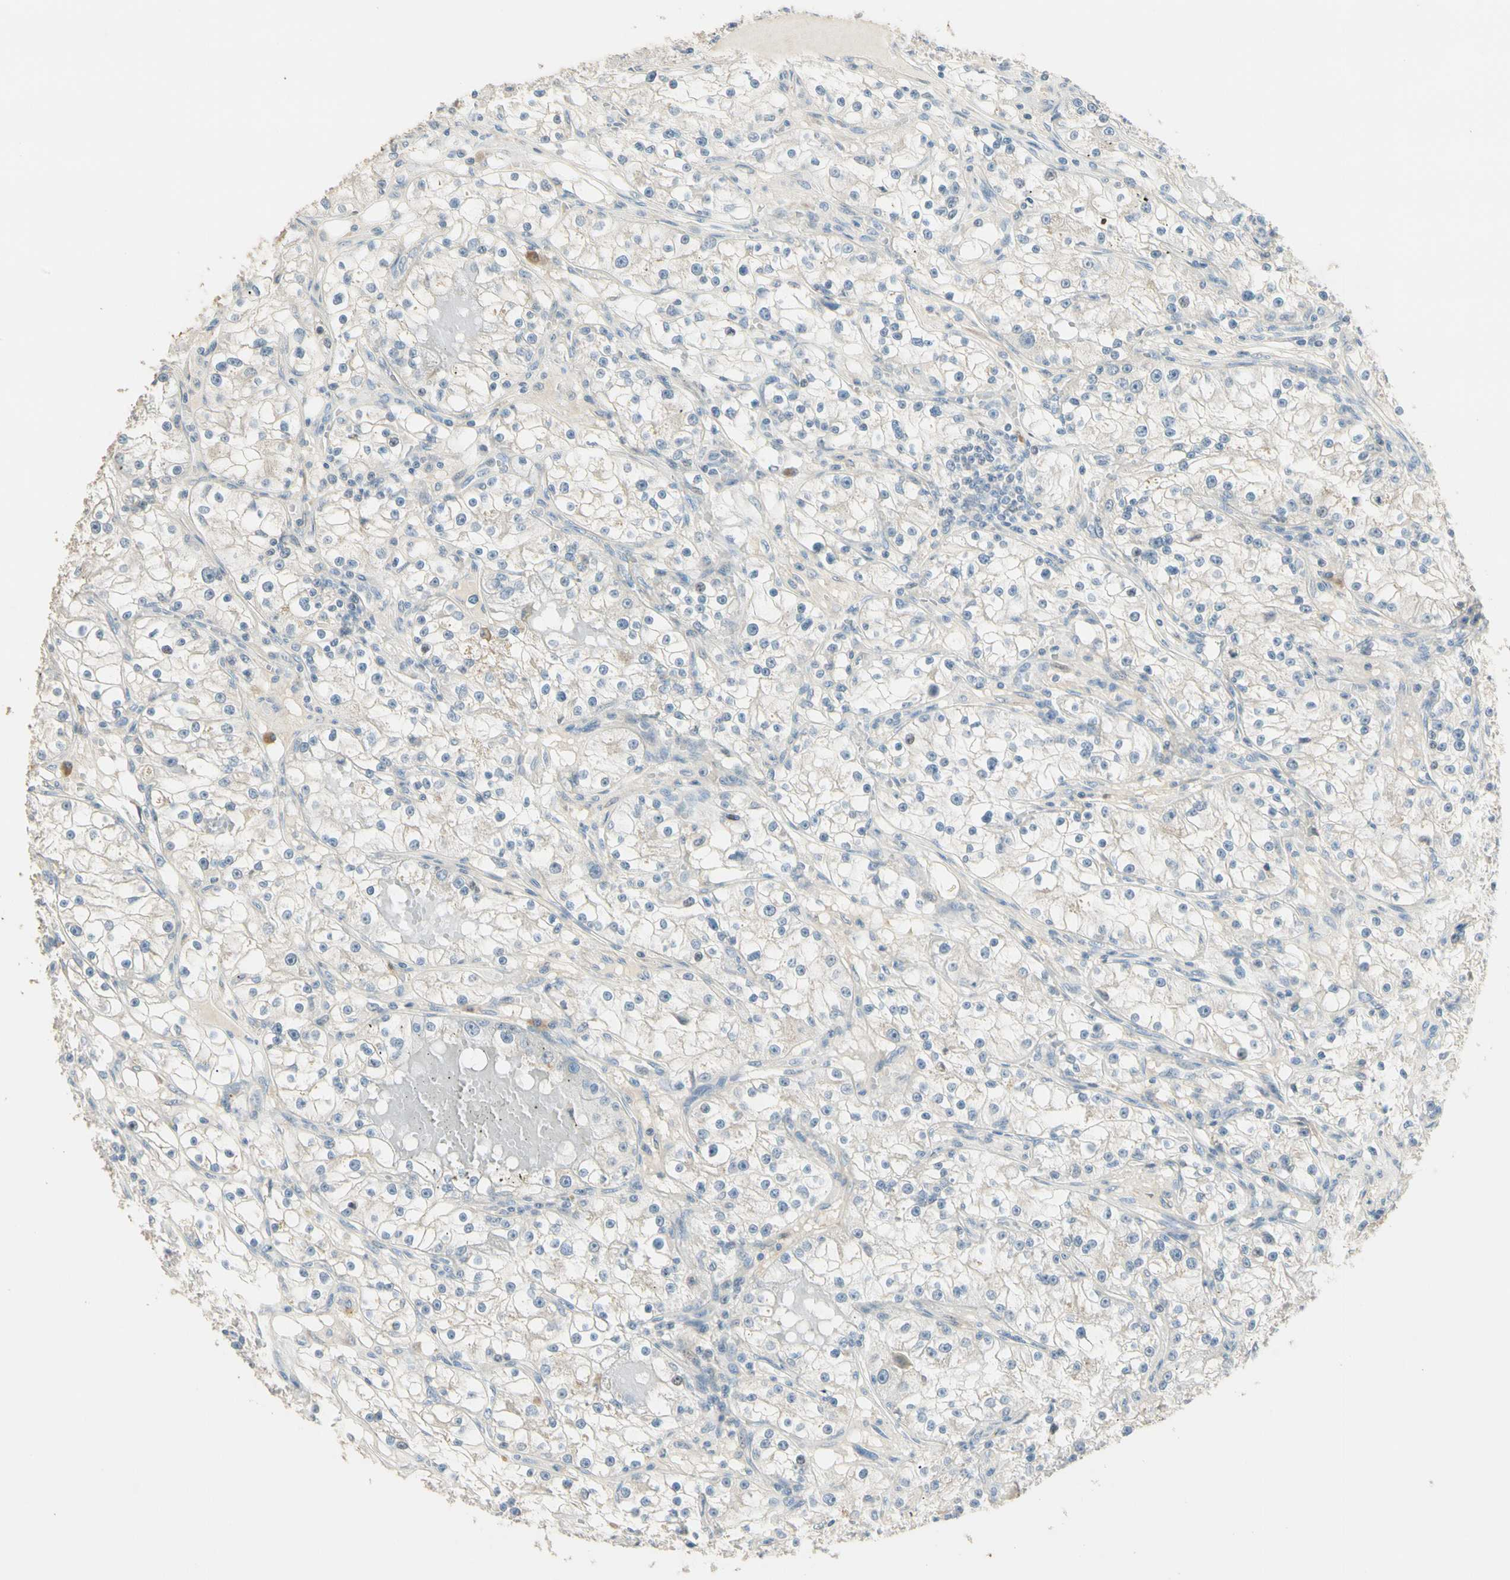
{"staining": {"intensity": "weak", "quantity": "<25%", "location": "cytoplasmic/membranous"}, "tissue": "renal cancer", "cell_type": "Tumor cells", "image_type": "cancer", "snomed": [{"axis": "morphology", "description": "Adenocarcinoma, NOS"}, {"axis": "topography", "description": "Kidney"}], "caption": "A high-resolution histopathology image shows immunohistochemistry (IHC) staining of renal adenocarcinoma, which shows no significant expression in tumor cells.", "gene": "GNE", "patient": {"sex": "male", "age": 56}}